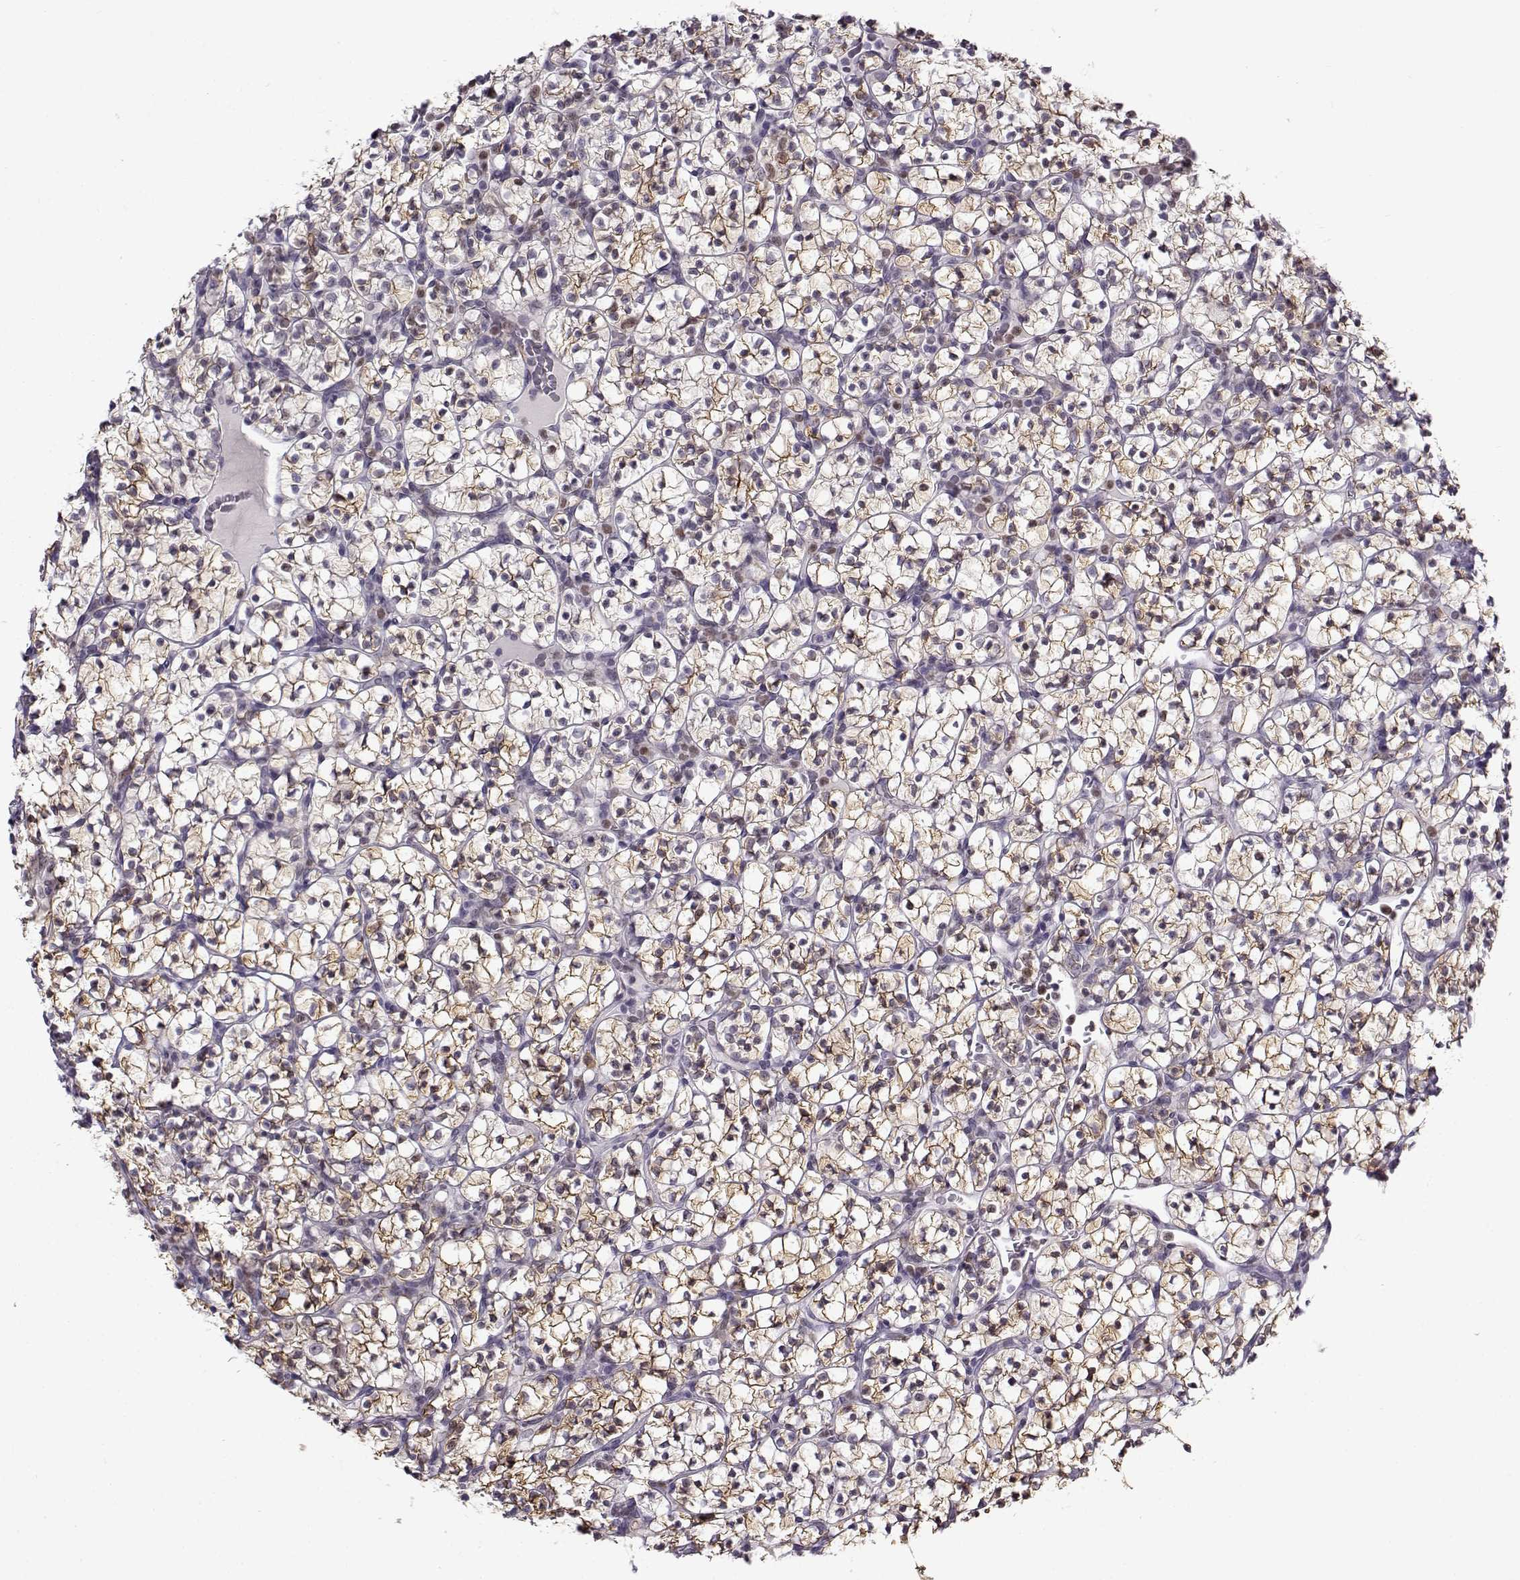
{"staining": {"intensity": "weak", "quantity": "<25%", "location": "cytoplasmic/membranous"}, "tissue": "renal cancer", "cell_type": "Tumor cells", "image_type": "cancer", "snomed": [{"axis": "morphology", "description": "Adenocarcinoma, NOS"}, {"axis": "topography", "description": "Kidney"}], "caption": "This micrograph is of adenocarcinoma (renal) stained with immunohistochemistry (IHC) to label a protein in brown with the nuclei are counter-stained blue. There is no expression in tumor cells. (Brightfield microscopy of DAB IHC at high magnification).", "gene": "BACH1", "patient": {"sex": "female", "age": 89}}